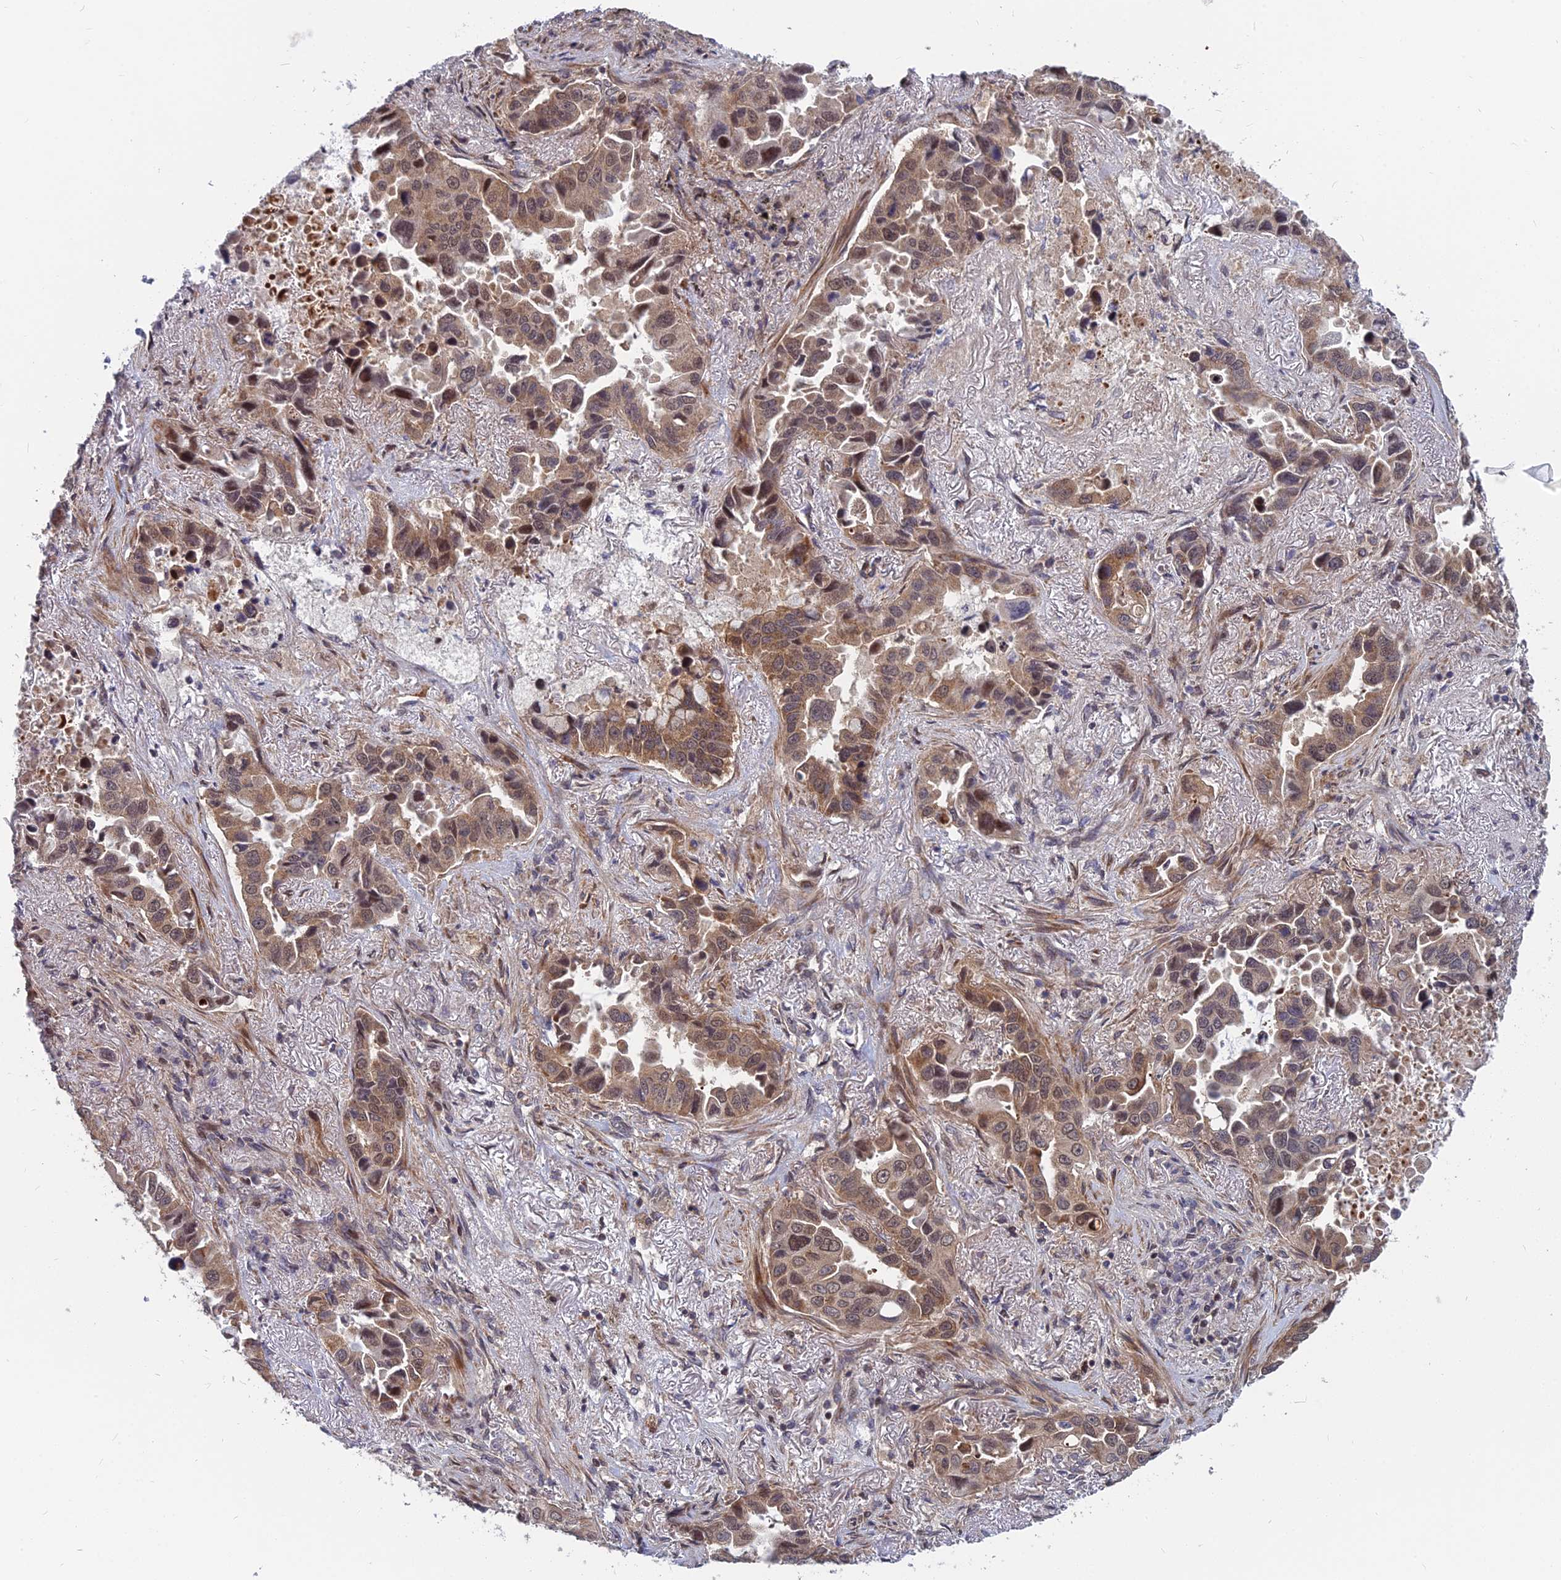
{"staining": {"intensity": "moderate", "quantity": ">75%", "location": "cytoplasmic/membranous,nuclear"}, "tissue": "lung cancer", "cell_type": "Tumor cells", "image_type": "cancer", "snomed": [{"axis": "morphology", "description": "Adenocarcinoma, NOS"}, {"axis": "topography", "description": "Lung"}], "caption": "The histopathology image displays immunohistochemical staining of adenocarcinoma (lung). There is moderate cytoplasmic/membranous and nuclear expression is present in about >75% of tumor cells.", "gene": "COMMD2", "patient": {"sex": "male", "age": 64}}